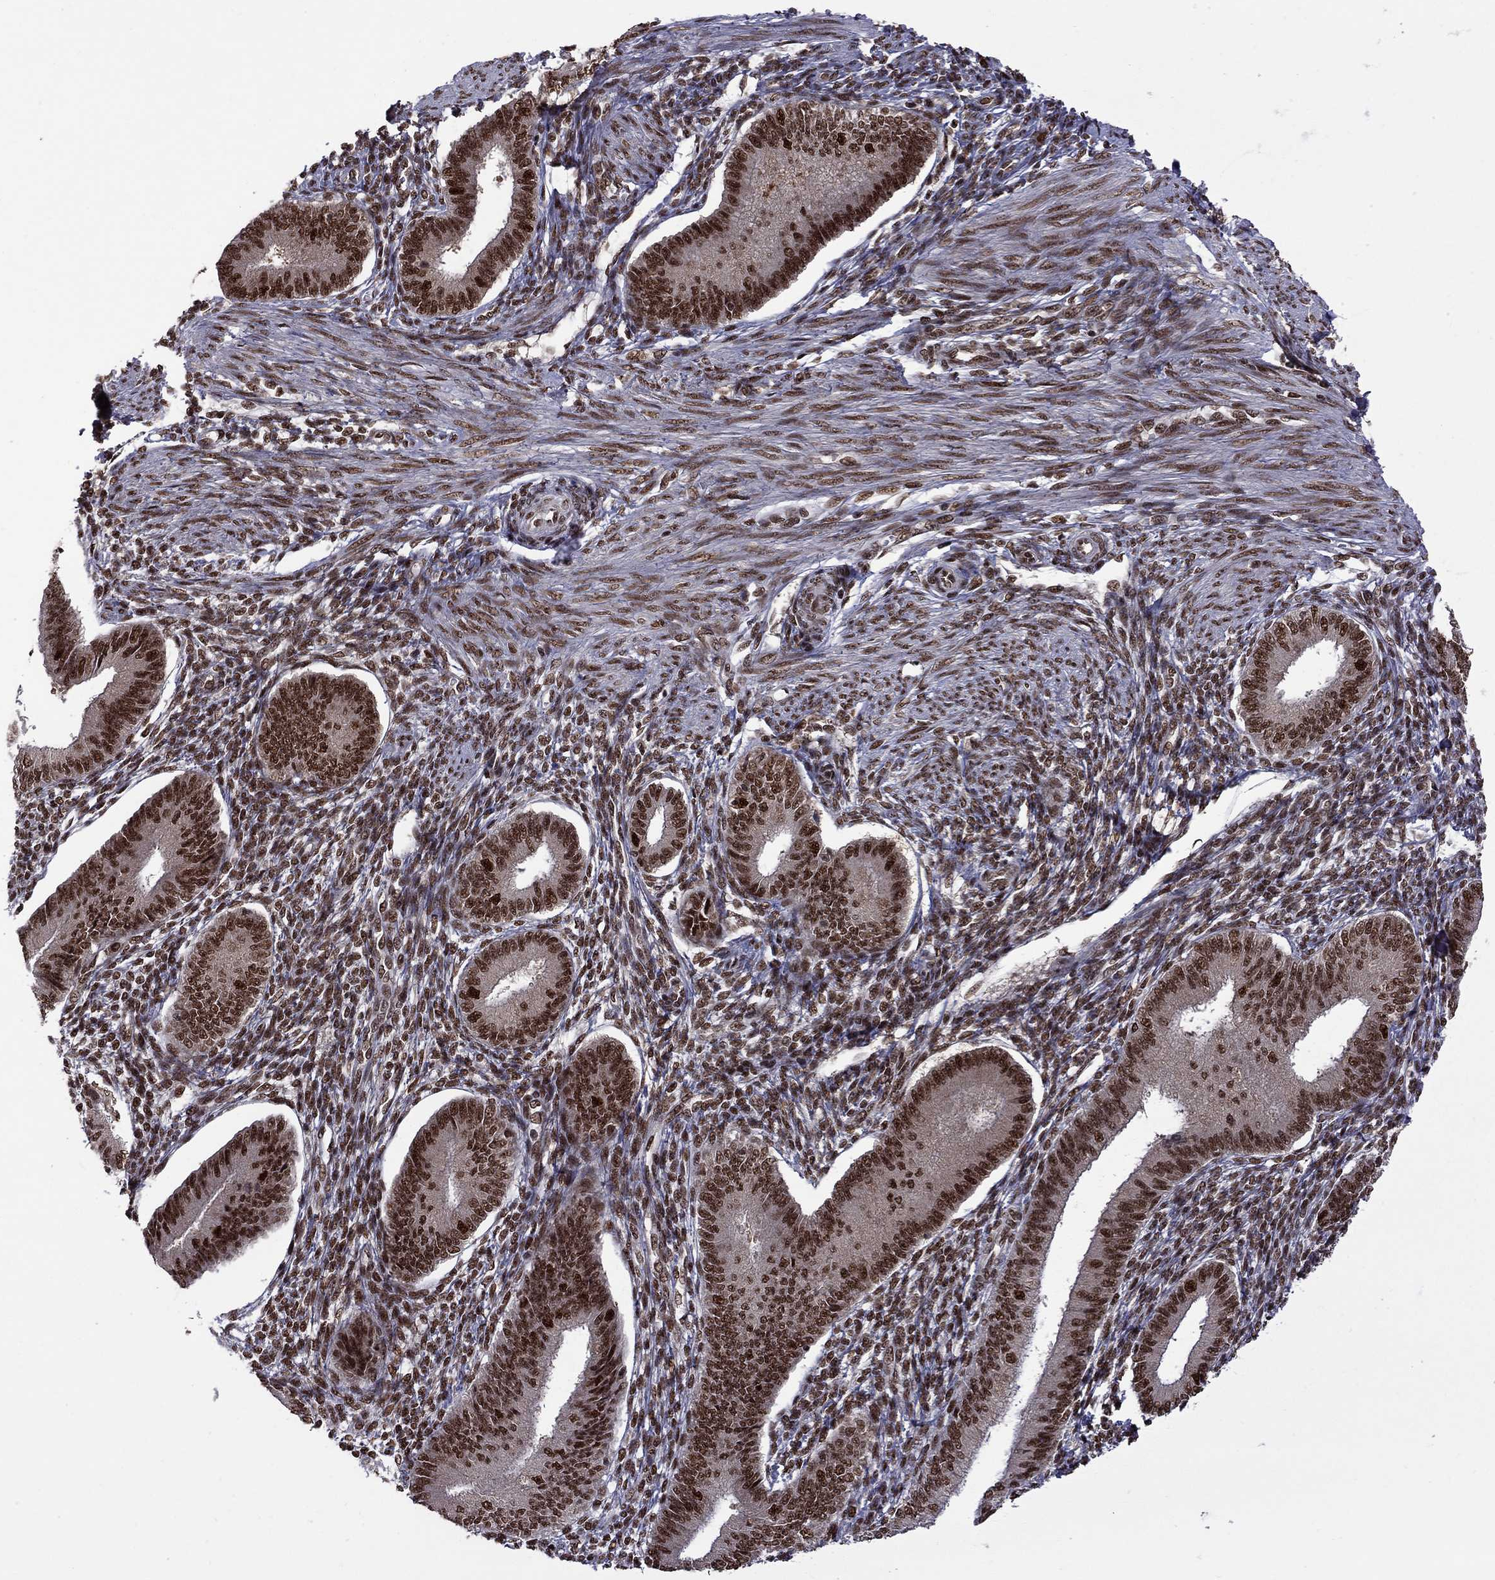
{"staining": {"intensity": "strong", "quantity": ">75%", "location": "nuclear"}, "tissue": "endometrium", "cell_type": "Cells in endometrial stroma", "image_type": "normal", "snomed": [{"axis": "morphology", "description": "Normal tissue, NOS"}, {"axis": "topography", "description": "Endometrium"}], "caption": "A brown stain labels strong nuclear expression of a protein in cells in endometrial stroma of benign endometrium.", "gene": "MED25", "patient": {"sex": "female", "age": 39}}